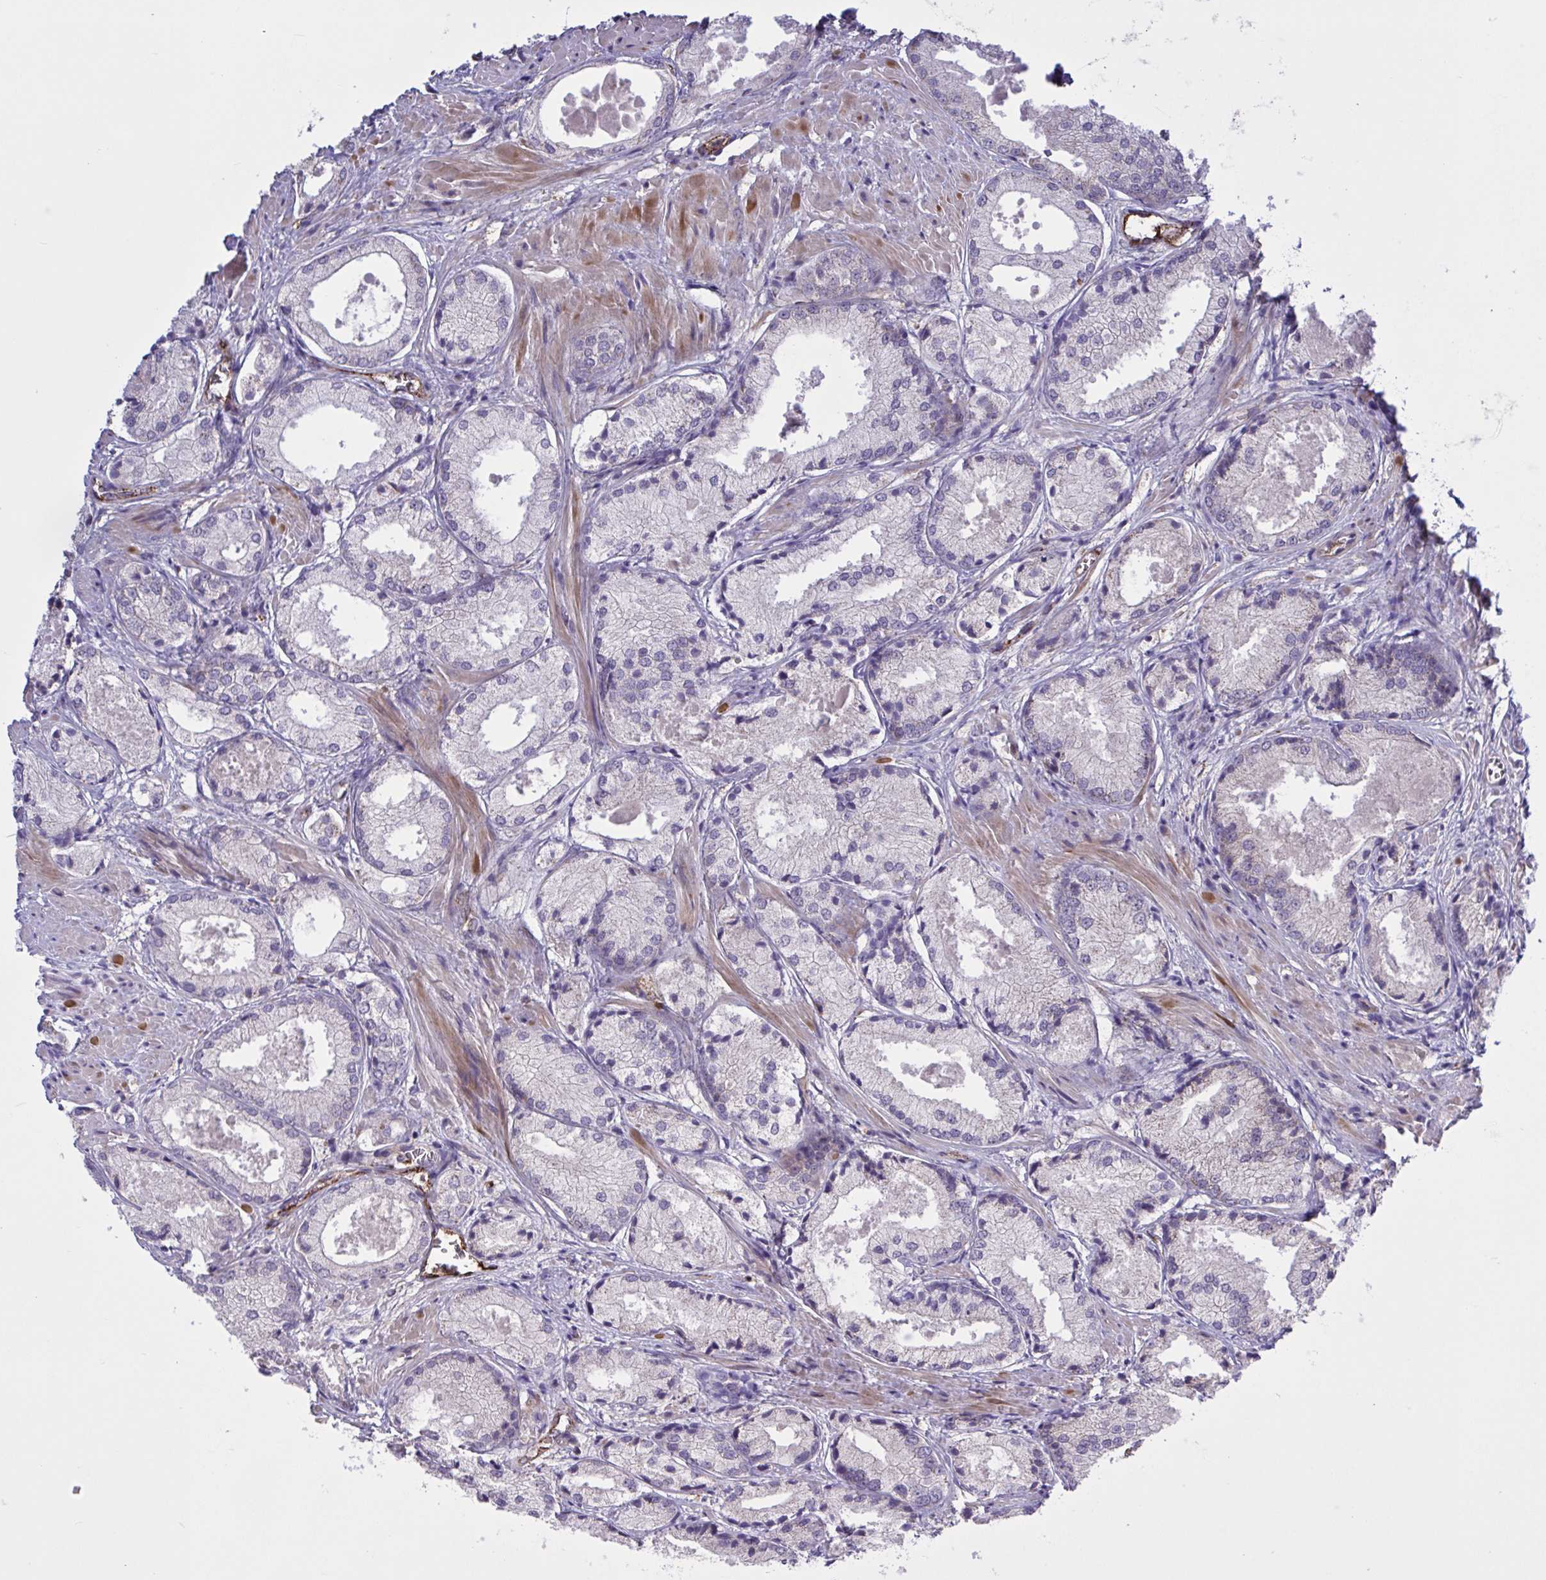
{"staining": {"intensity": "weak", "quantity": "25%-75%", "location": "cytoplasmic/membranous"}, "tissue": "prostate cancer", "cell_type": "Tumor cells", "image_type": "cancer", "snomed": [{"axis": "morphology", "description": "Adenocarcinoma, High grade"}, {"axis": "topography", "description": "Prostate"}], "caption": "The immunohistochemical stain labels weak cytoplasmic/membranous staining in tumor cells of adenocarcinoma (high-grade) (prostate) tissue.", "gene": "CD101", "patient": {"sex": "male", "age": 68}}